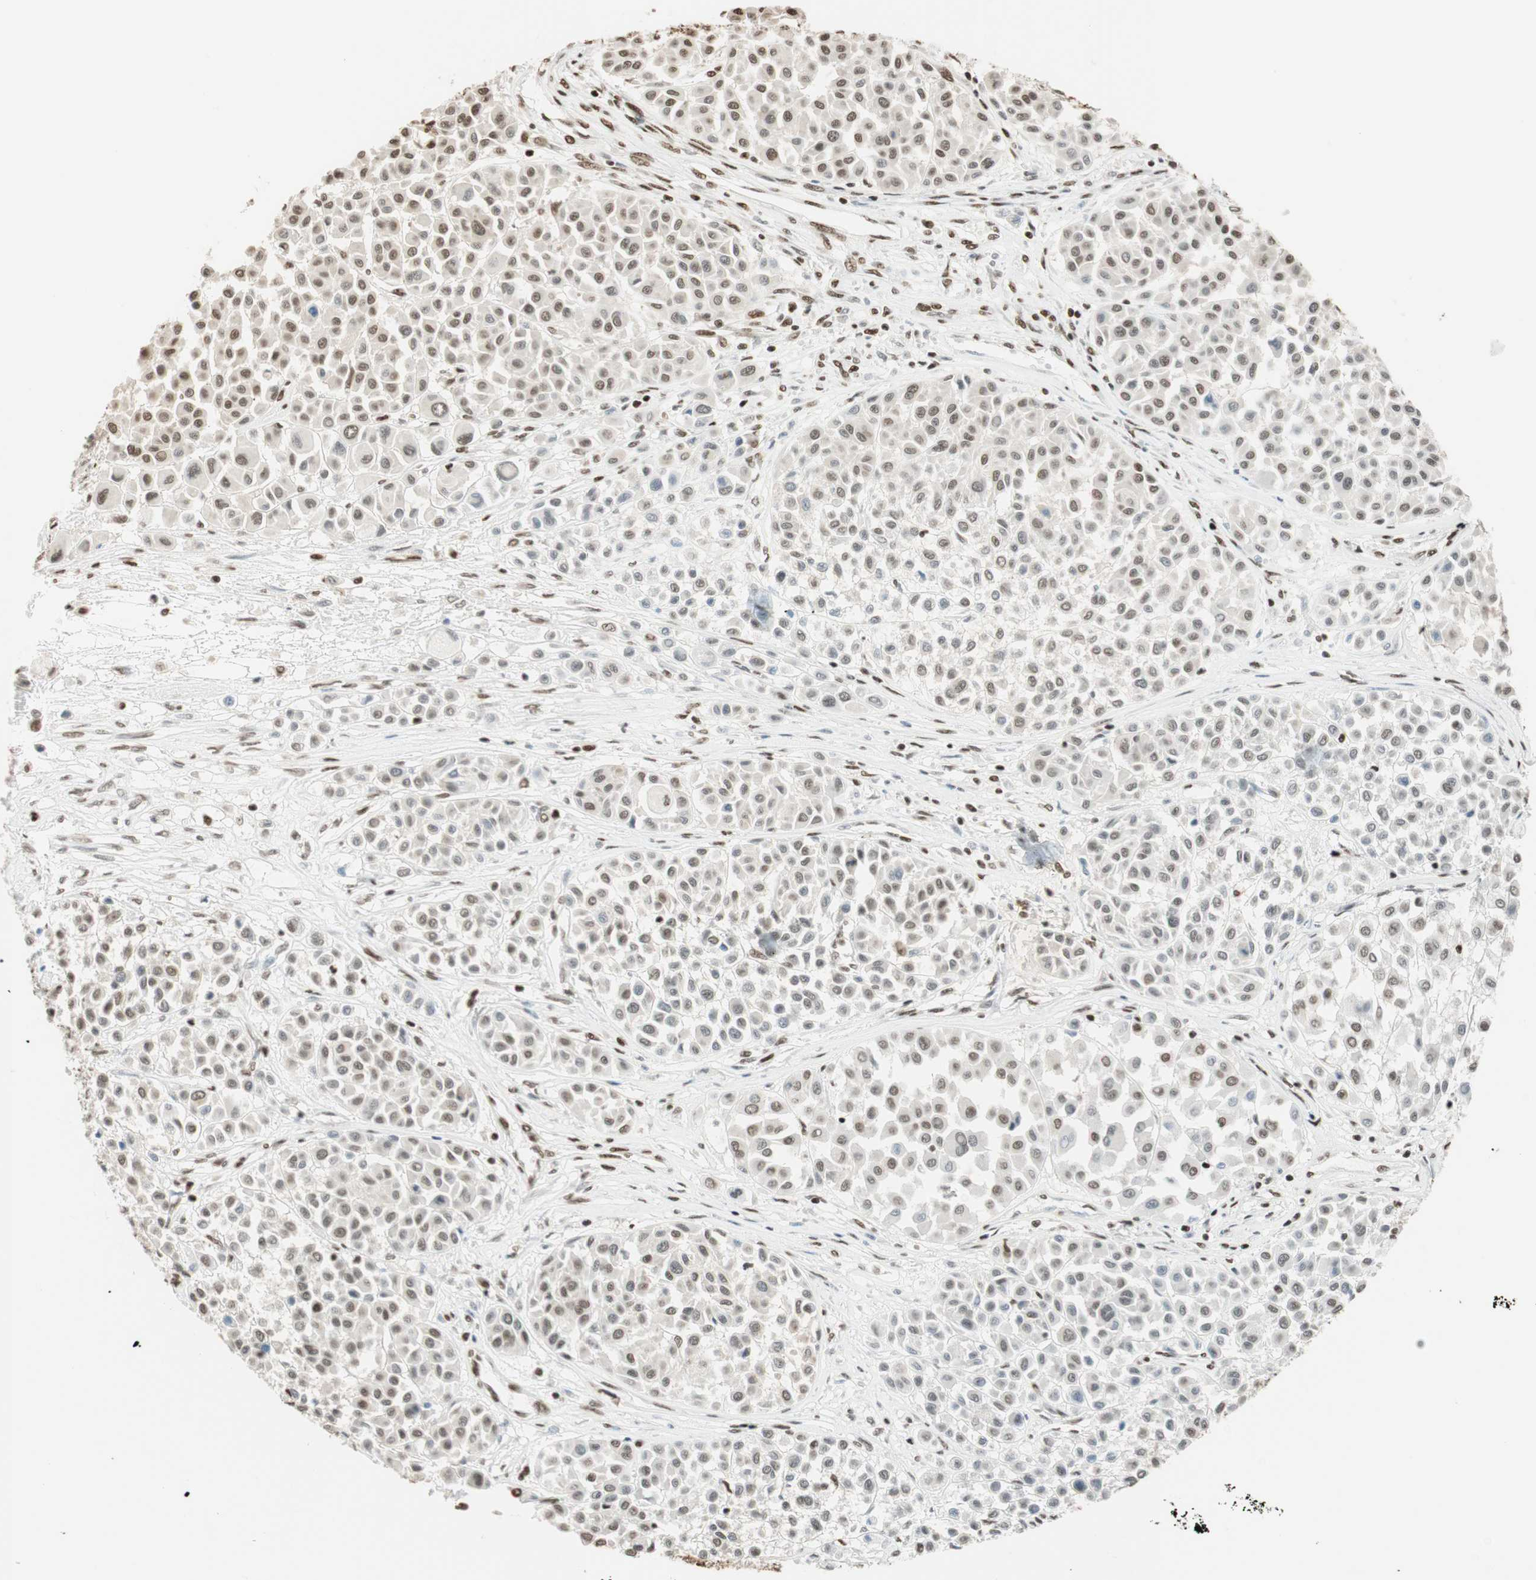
{"staining": {"intensity": "weak", "quantity": "25%-75%", "location": "cytoplasmic/membranous,nuclear"}, "tissue": "melanoma", "cell_type": "Tumor cells", "image_type": "cancer", "snomed": [{"axis": "morphology", "description": "Malignant melanoma, Metastatic site"}, {"axis": "topography", "description": "Soft tissue"}], "caption": "DAB immunohistochemical staining of human melanoma demonstrates weak cytoplasmic/membranous and nuclear protein staining in about 25%-75% of tumor cells.", "gene": "FANCG", "patient": {"sex": "male", "age": 41}}